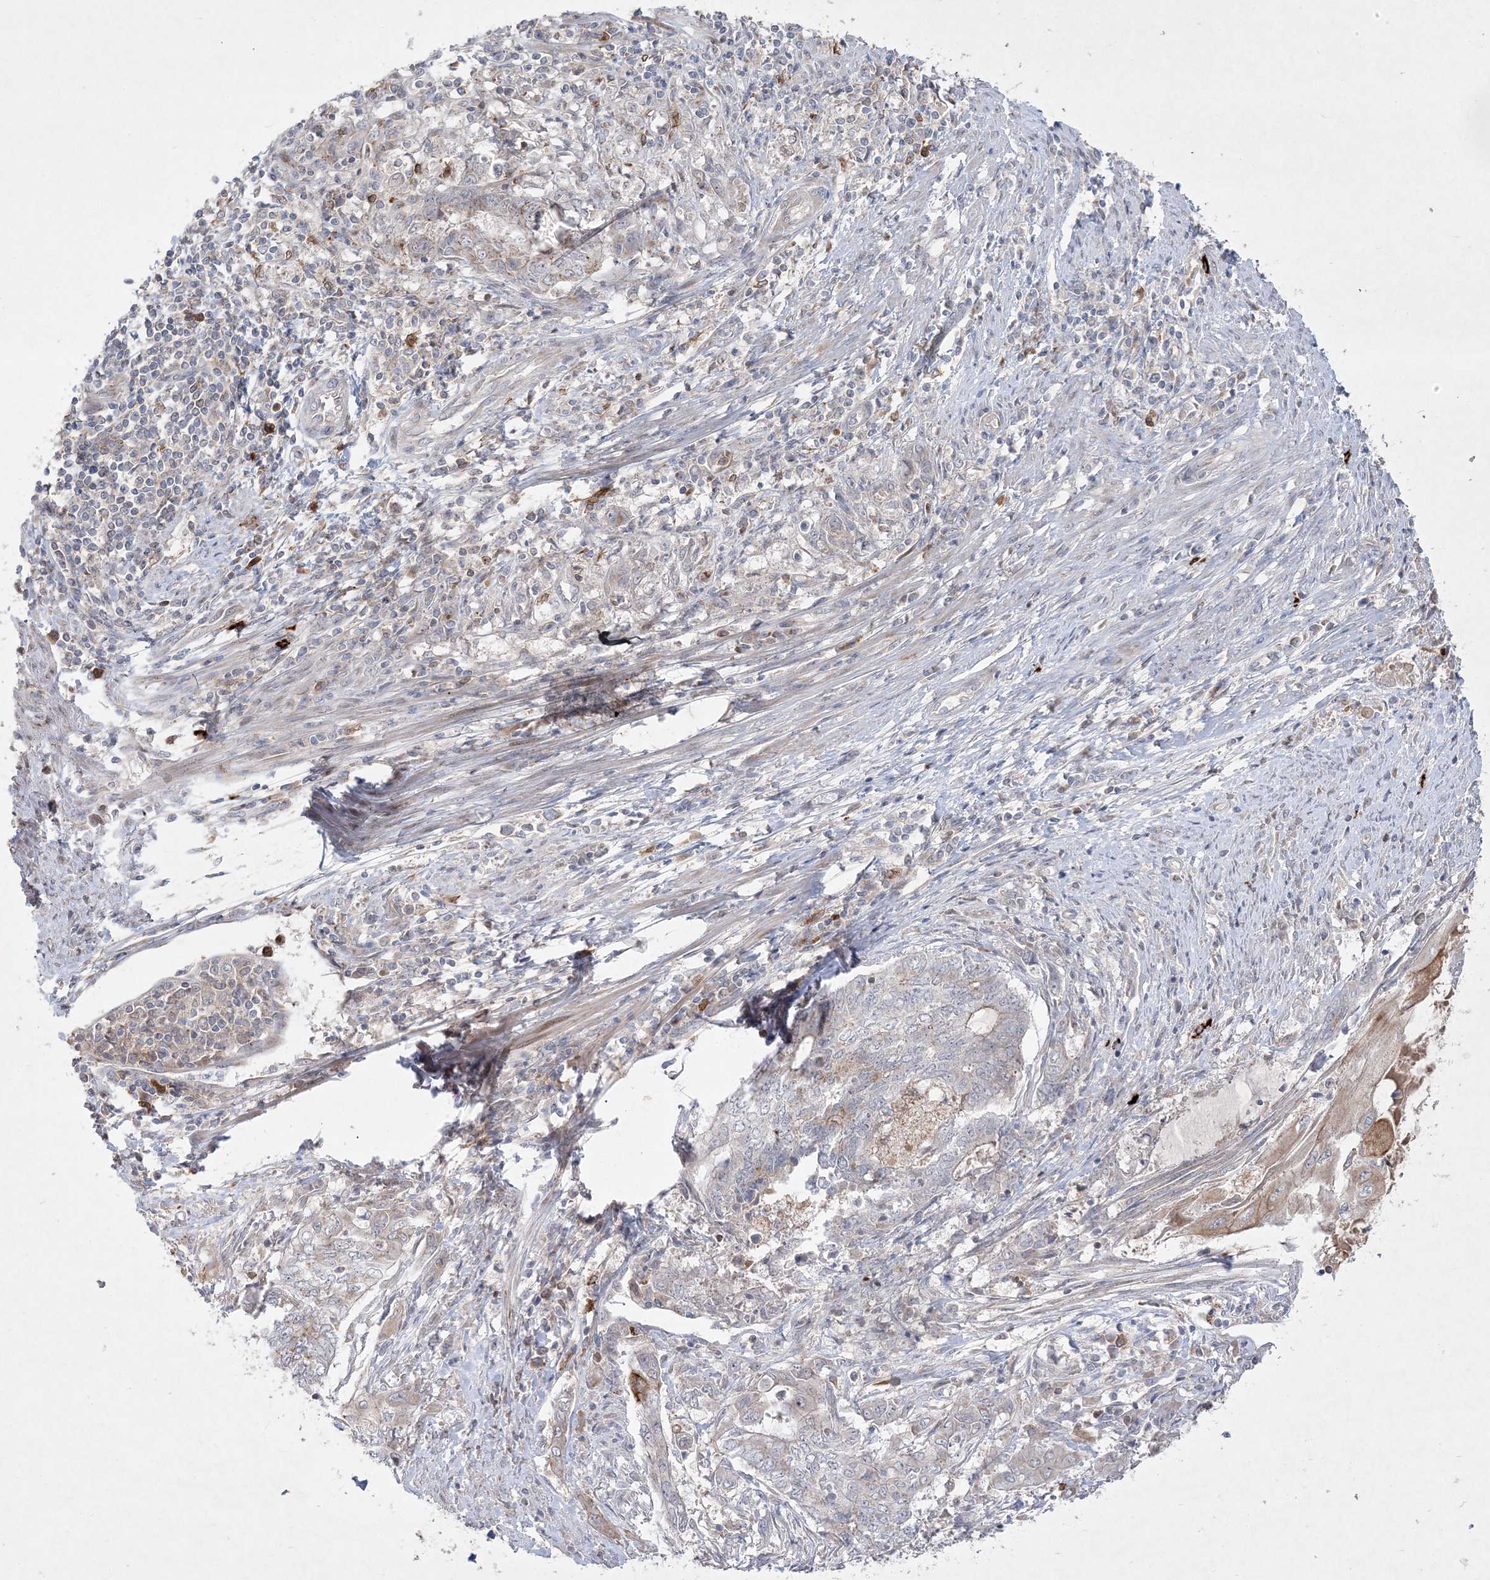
{"staining": {"intensity": "moderate", "quantity": "<25%", "location": "cytoplasmic/membranous"}, "tissue": "endometrial cancer", "cell_type": "Tumor cells", "image_type": "cancer", "snomed": [{"axis": "morphology", "description": "Adenocarcinoma, NOS"}, {"axis": "topography", "description": "Uterus"}, {"axis": "topography", "description": "Endometrium"}], "caption": "High-power microscopy captured an immunohistochemistry (IHC) histopathology image of endometrial cancer, revealing moderate cytoplasmic/membranous positivity in approximately <25% of tumor cells. The staining was performed using DAB (3,3'-diaminobenzidine), with brown indicating positive protein expression. Nuclei are stained blue with hematoxylin.", "gene": "CLNK", "patient": {"sex": "female", "age": 70}}